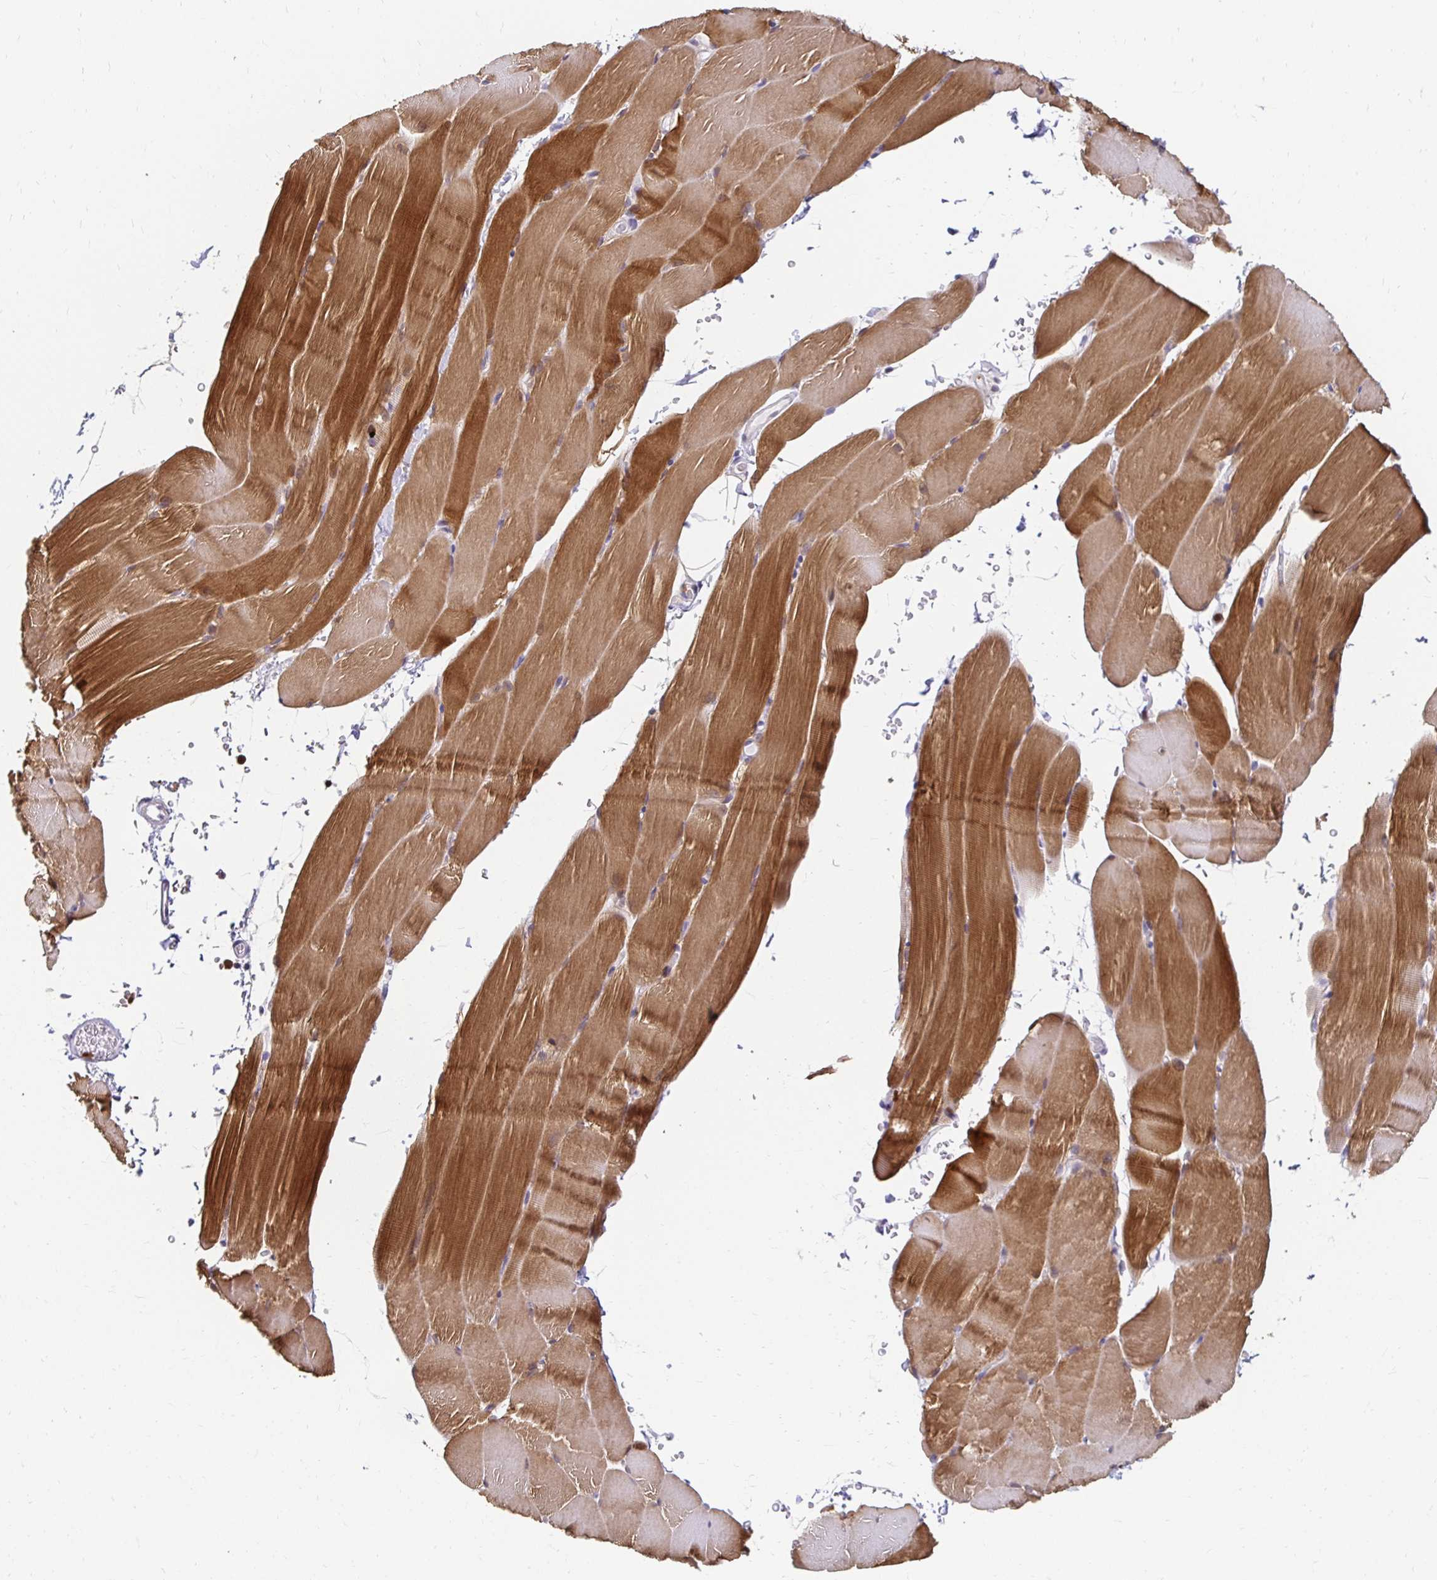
{"staining": {"intensity": "moderate", "quantity": "25%-75%", "location": "cytoplasmic/membranous"}, "tissue": "skeletal muscle", "cell_type": "Myocytes", "image_type": "normal", "snomed": [{"axis": "morphology", "description": "Normal tissue, NOS"}, {"axis": "topography", "description": "Skeletal muscle"}], "caption": "IHC of normal human skeletal muscle demonstrates medium levels of moderate cytoplasmic/membranous staining in about 25%-75% of myocytes.", "gene": "PADI2", "patient": {"sex": "female", "age": 37}}